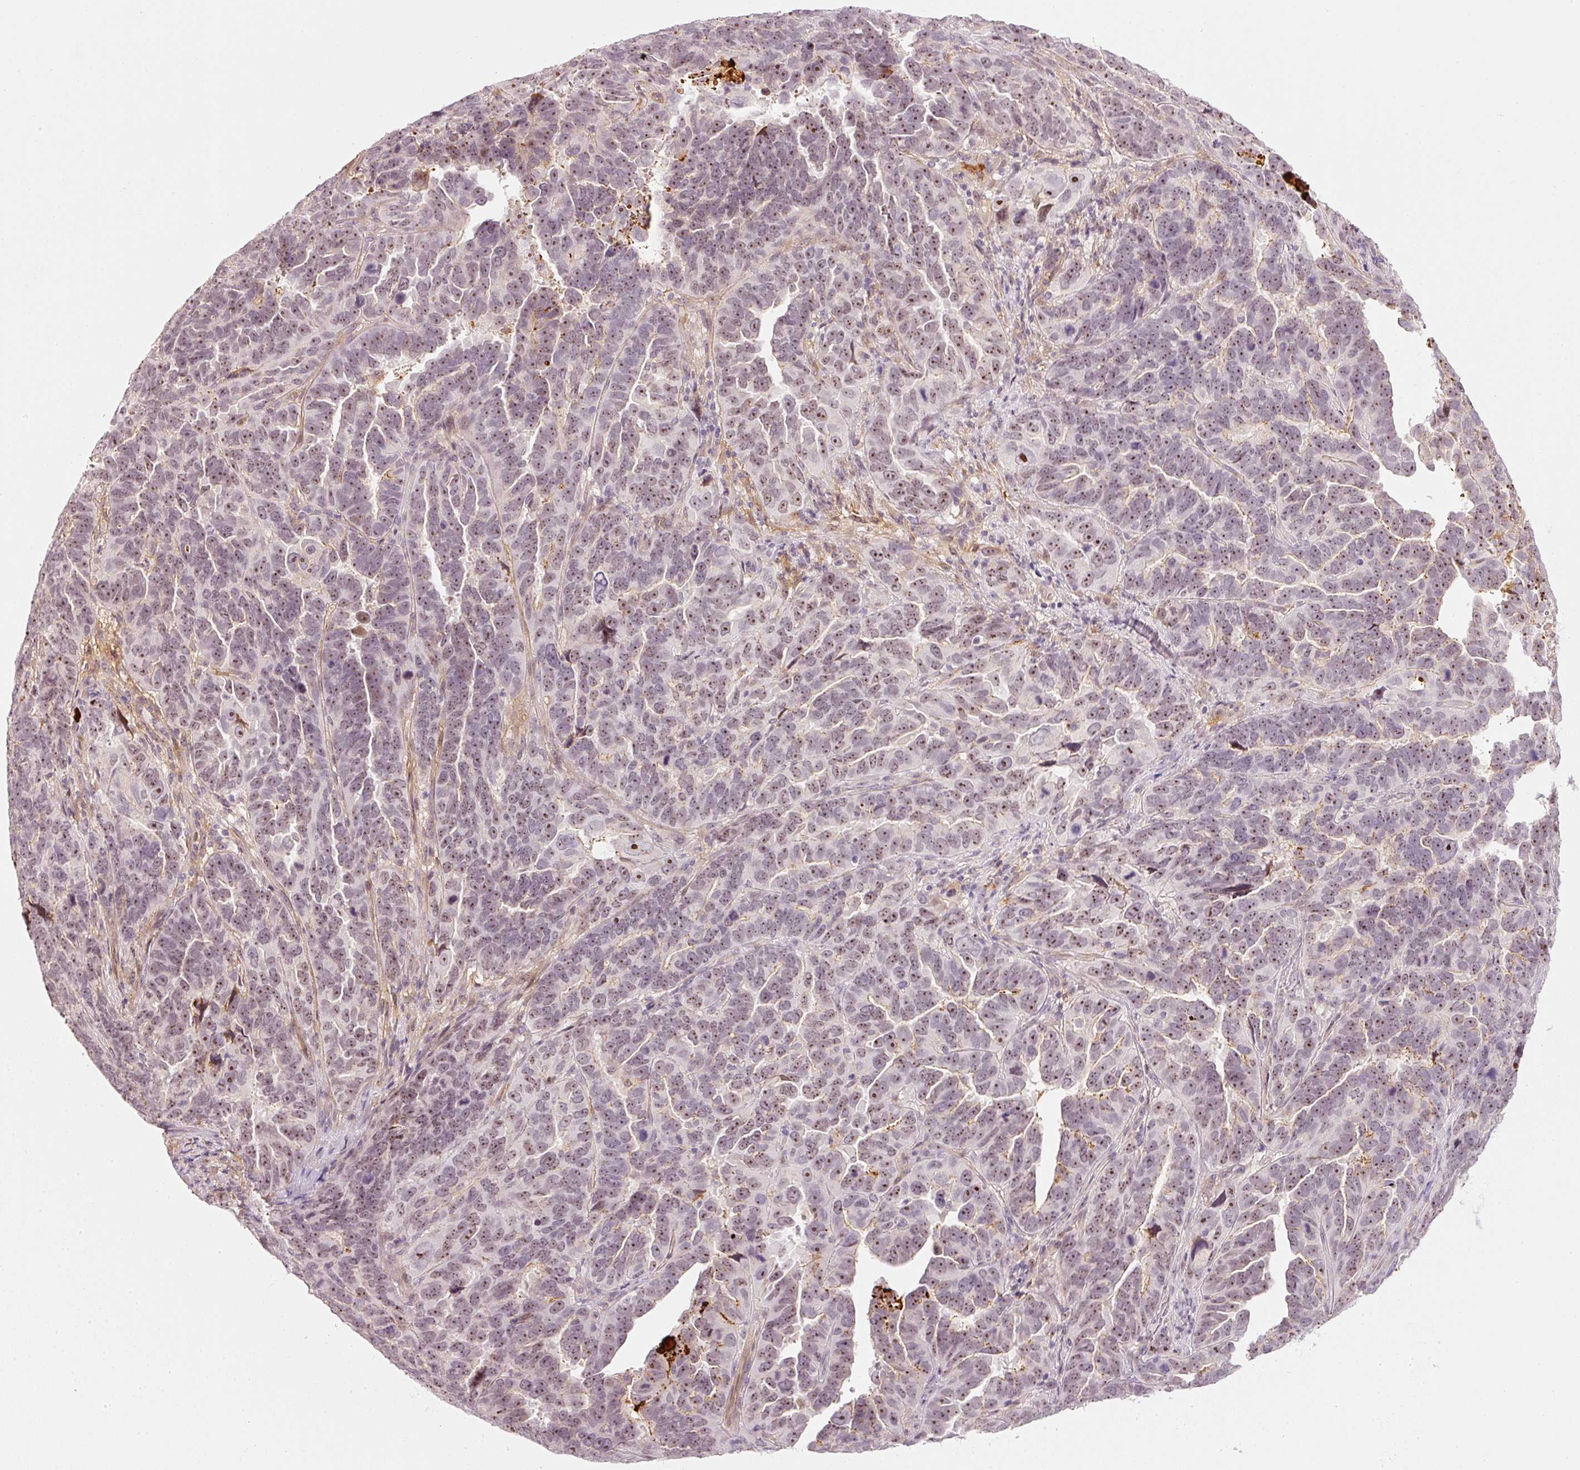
{"staining": {"intensity": "moderate", "quantity": ">75%", "location": "nuclear"}, "tissue": "endometrial cancer", "cell_type": "Tumor cells", "image_type": "cancer", "snomed": [{"axis": "morphology", "description": "Adenocarcinoma, NOS"}, {"axis": "topography", "description": "Endometrium"}], "caption": "Endometrial cancer tissue exhibits moderate nuclear positivity in about >75% of tumor cells Nuclei are stained in blue.", "gene": "VCAM1", "patient": {"sex": "female", "age": 65}}